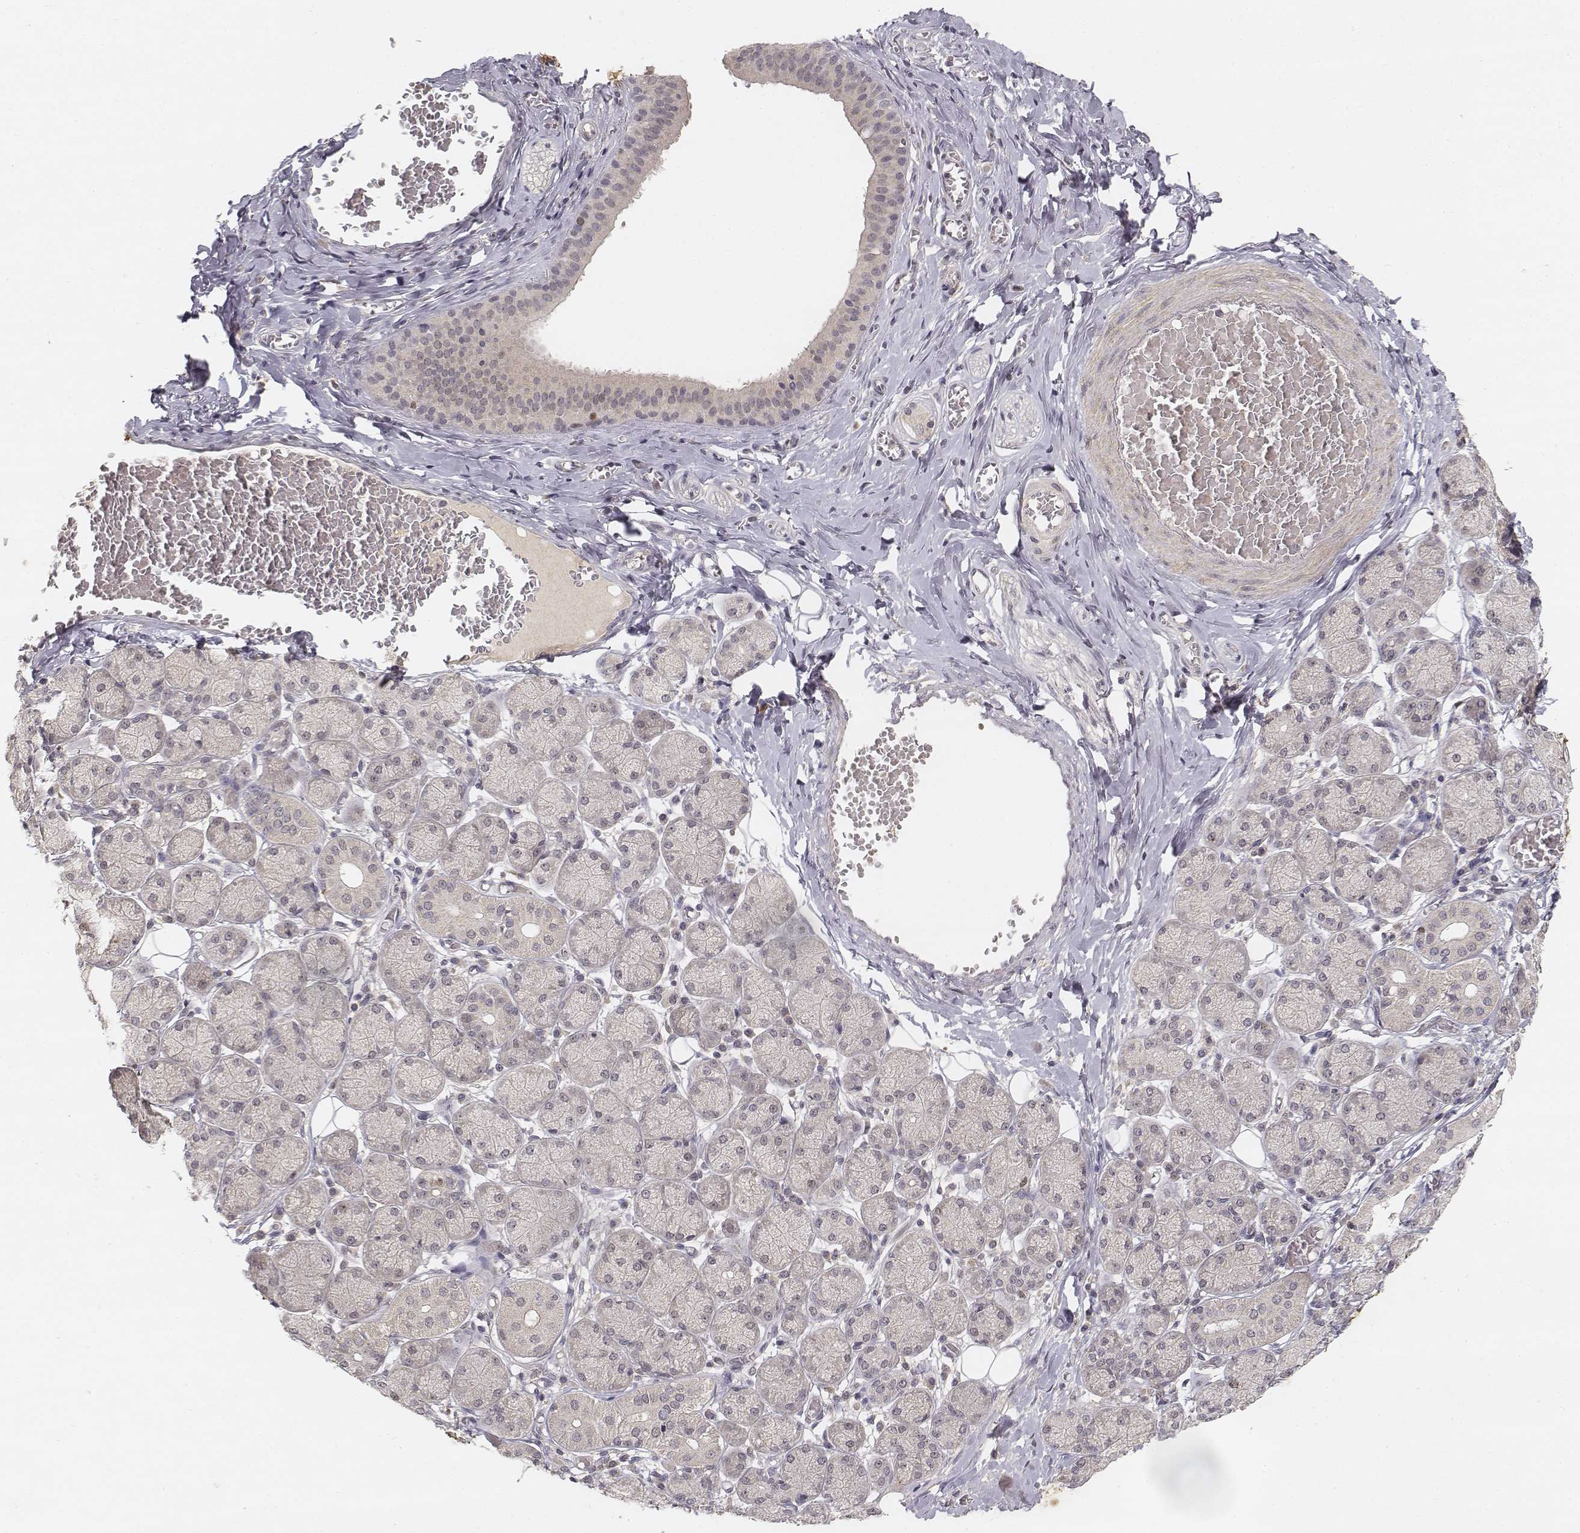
{"staining": {"intensity": "moderate", "quantity": "<25%", "location": "nuclear"}, "tissue": "salivary gland", "cell_type": "Glandular cells", "image_type": "normal", "snomed": [{"axis": "morphology", "description": "Normal tissue, NOS"}, {"axis": "topography", "description": "Salivary gland"}, {"axis": "topography", "description": "Peripheral nerve tissue"}], "caption": "A histopathology image showing moderate nuclear staining in approximately <25% of glandular cells in unremarkable salivary gland, as visualized by brown immunohistochemical staining.", "gene": "FANCD2", "patient": {"sex": "female", "age": 24}}